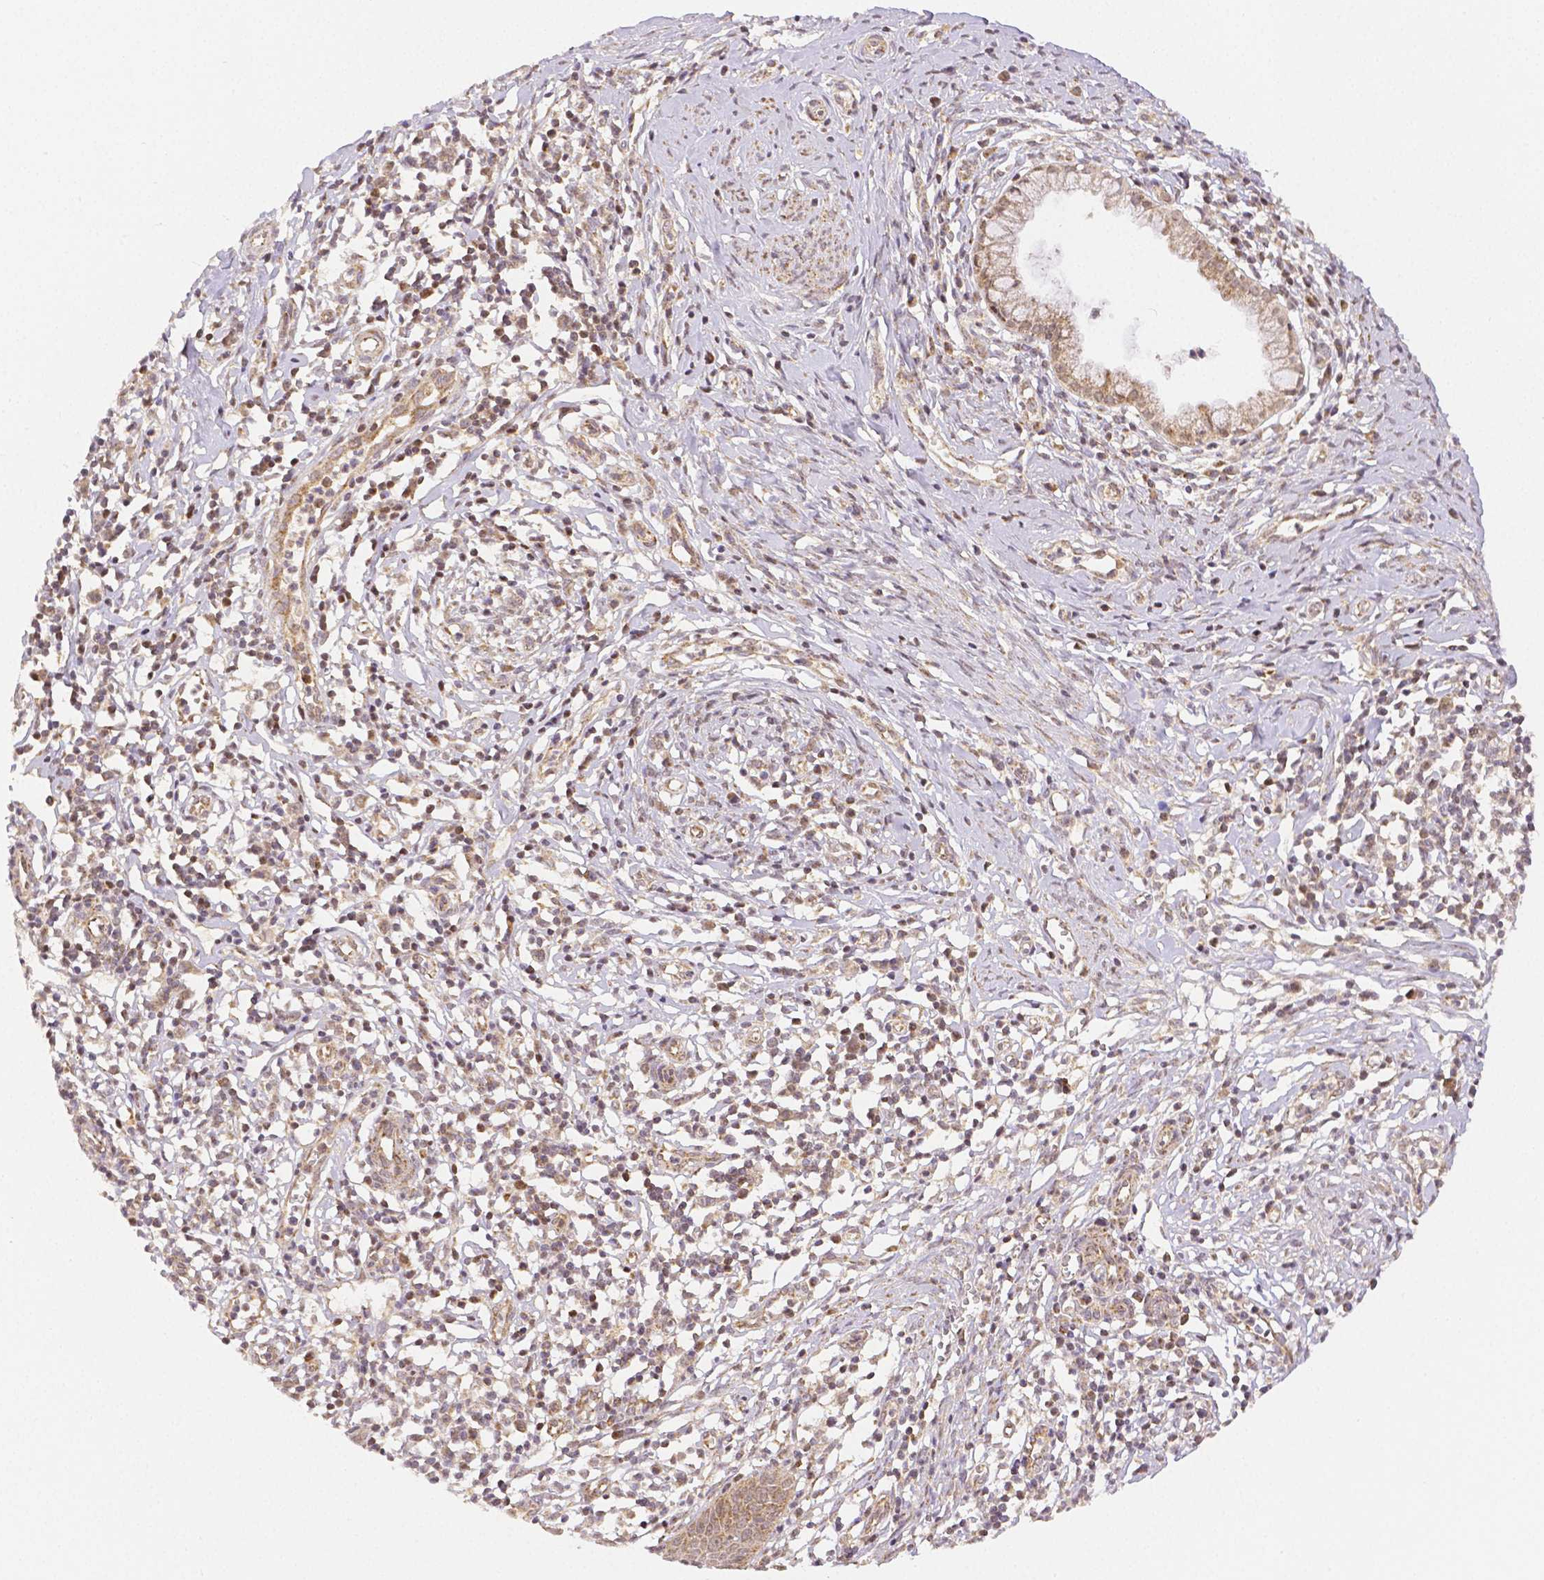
{"staining": {"intensity": "weak", "quantity": ">75%", "location": "cytoplasmic/membranous,nuclear"}, "tissue": "cervical cancer", "cell_type": "Tumor cells", "image_type": "cancer", "snomed": [{"axis": "morphology", "description": "Squamous cell carcinoma, NOS"}, {"axis": "topography", "description": "Cervix"}], "caption": "Squamous cell carcinoma (cervical) tissue displays weak cytoplasmic/membranous and nuclear expression in approximately >75% of tumor cells, visualized by immunohistochemistry. (Stains: DAB (3,3'-diaminobenzidine) in brown, nuclei in blue, Microscopy: brightfield microscopy at high magnification).", "gene": "RHOT1", "patient": {"sex": "female", "age": 63}}